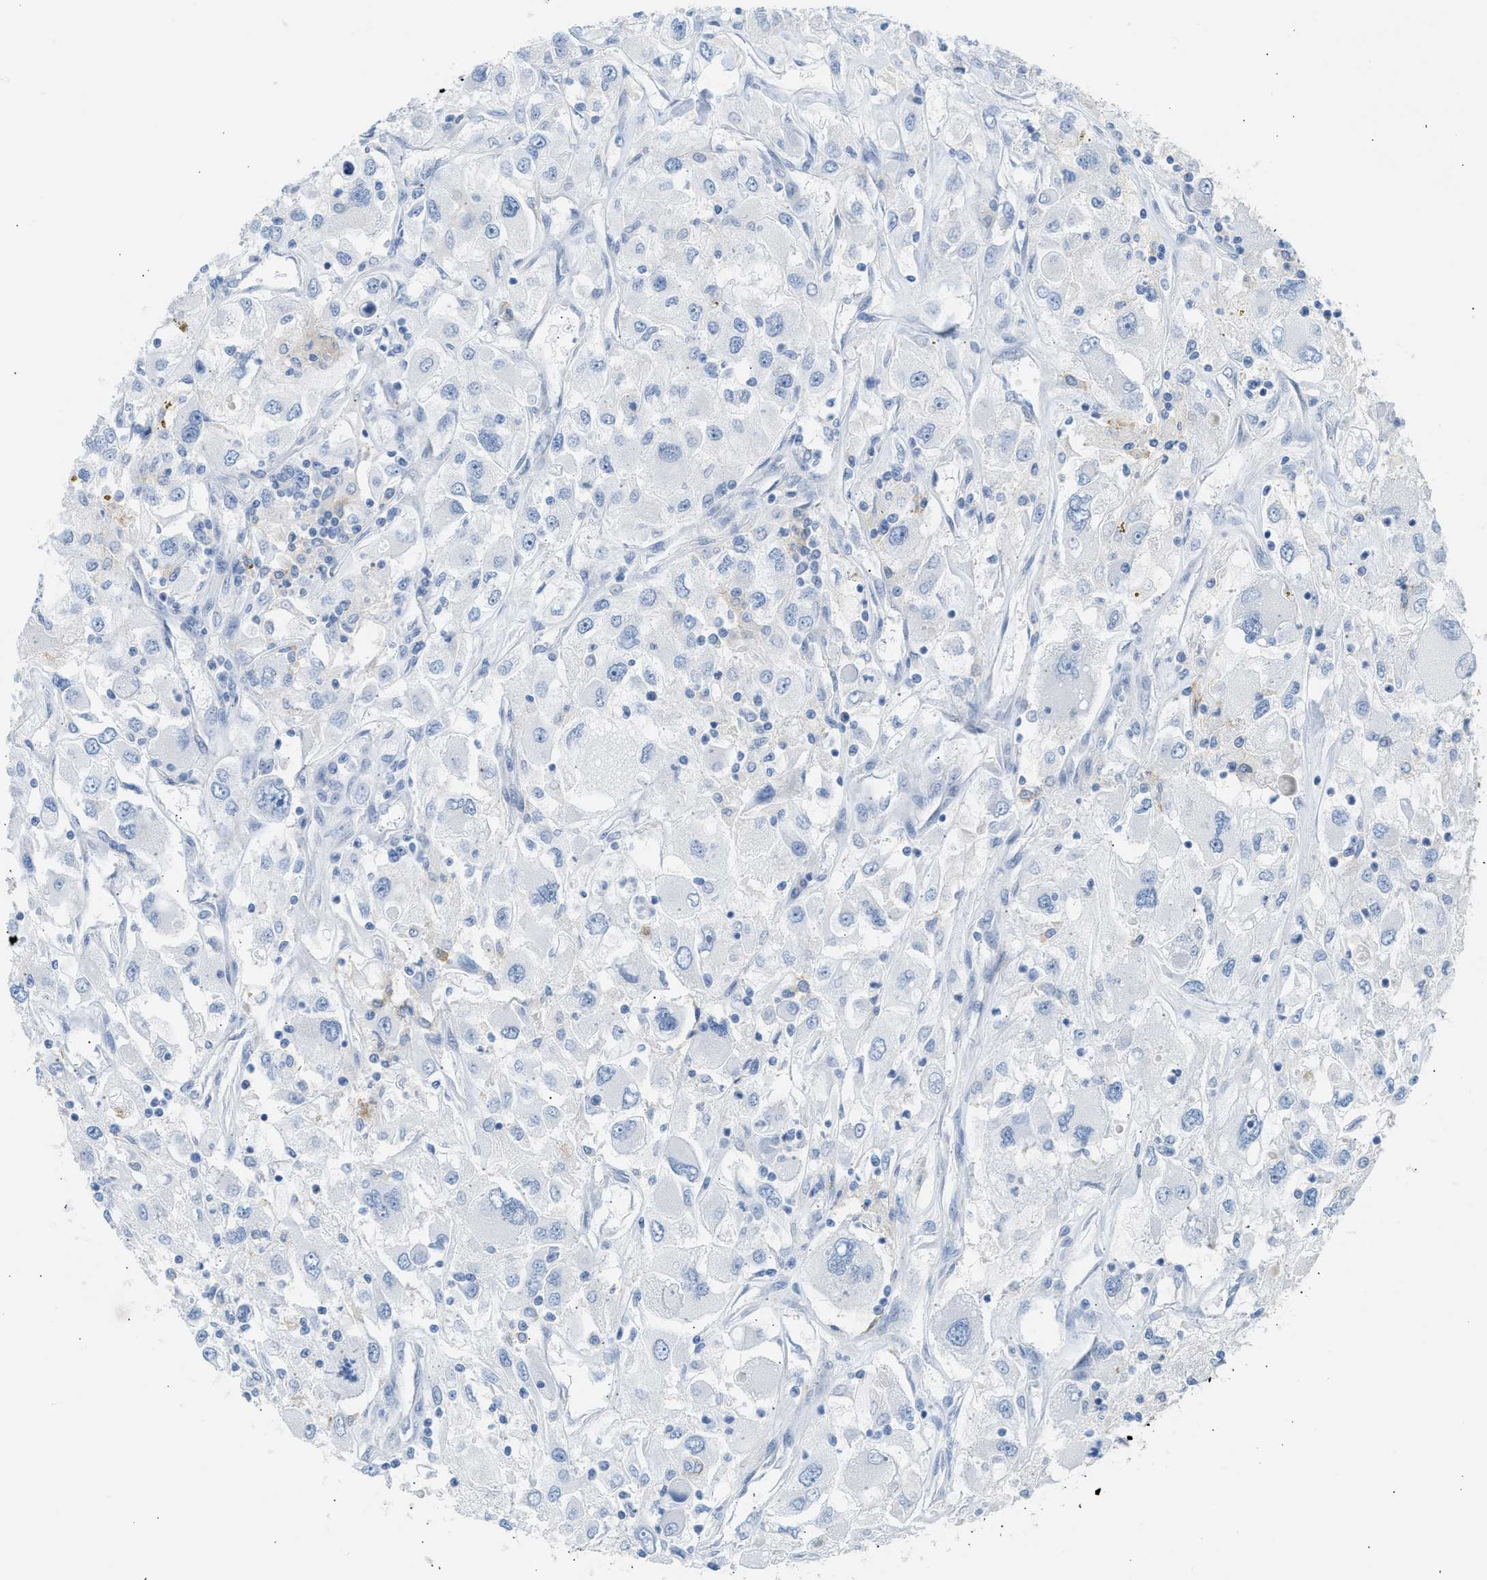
{"staining": {"intensity": "negative", "quantity": "none", "location": "none"}, "tissue": "renal cancer", "cell_type": "Tumor cells", "image_type": "cancer", "snomed": [{"axis": "morphology", "description": "Adenocarcinoma, NOS"}, {"axis": "topography", "description": "Kidney"}], "caption": "The image exhibits no staining of tumor cells in renal adenocarcinoma.", "gene": "ERBB2", "patient": {"sex": "female", "age": 52}}